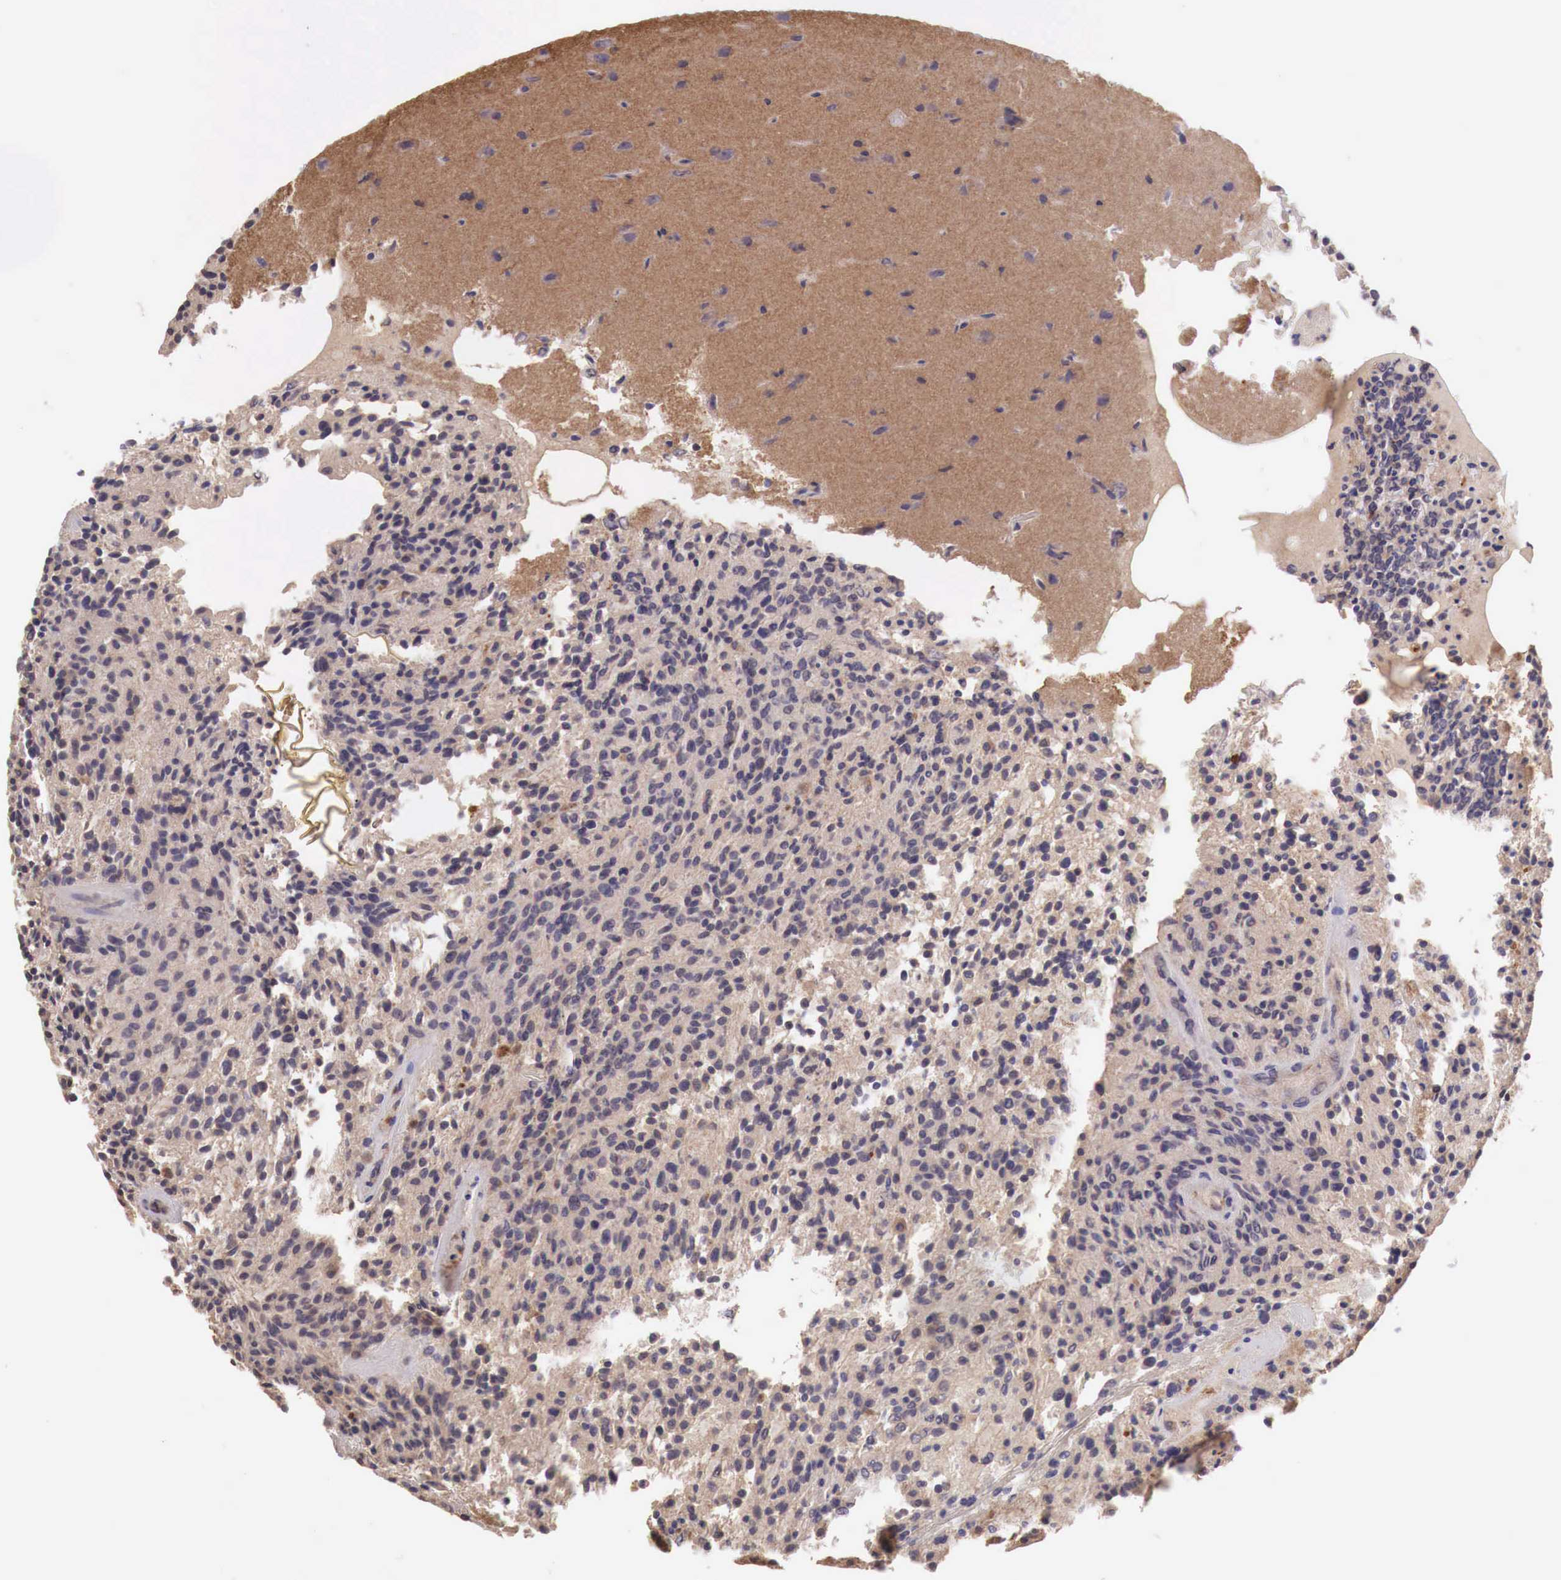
{"staining": {"intensity": "negative", "quantity": "none", "location": "none"}, "tissue": "glioma", "cell_type": "Tumor cells", "image_type": "cancer", "snomed": [{"axis": "morphology", "description": "Glioma, malignant, High grade"}, {"axis": "topography", "description": "Brain"}], "caption": "This is an immunohistochemistry (IHC) image of high-grade glioma (malignant). There is no positivity in tumor cells.", "gene": "CHRDL1", "patient": {"sex": "female", "age": 13}}